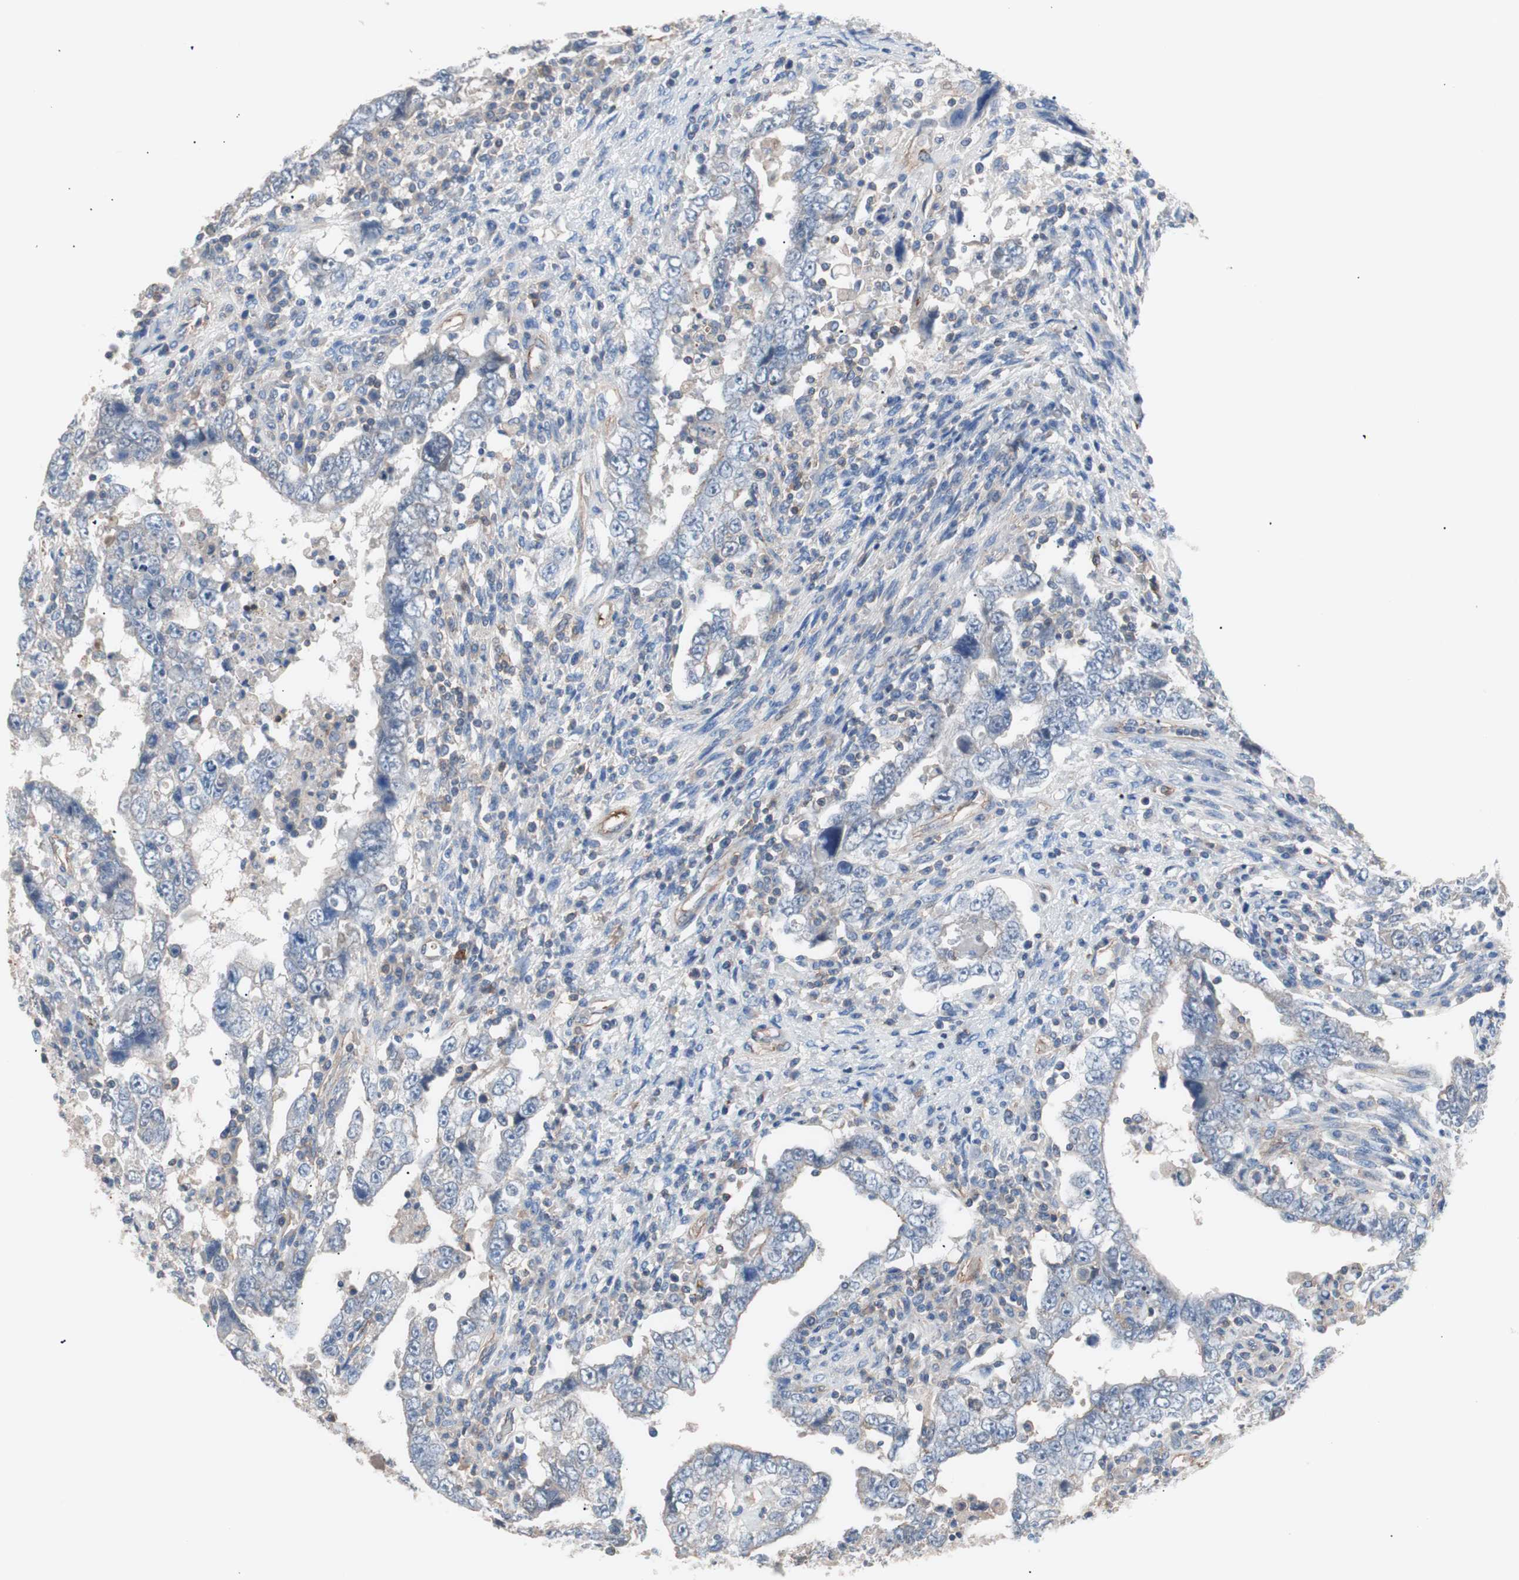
{"staining": {"intensity": "negative", "quantity": "none", "location": "none"}, "tissue": "testis cancer", "cell_type": "Tumor cells", "image_type": "cancer", "snomed": [{"axis": "morphology", "description": "Carcinoma, Embryonal, NOS"}, {"axis": "topography", "description": "Testis"}], "caption": "DAB immunohistochemical staining of testis cancer reveals no significant positivity in tumor cells.", "gene": "GPR160", "patient": {"sex": "male", "age": 26}}